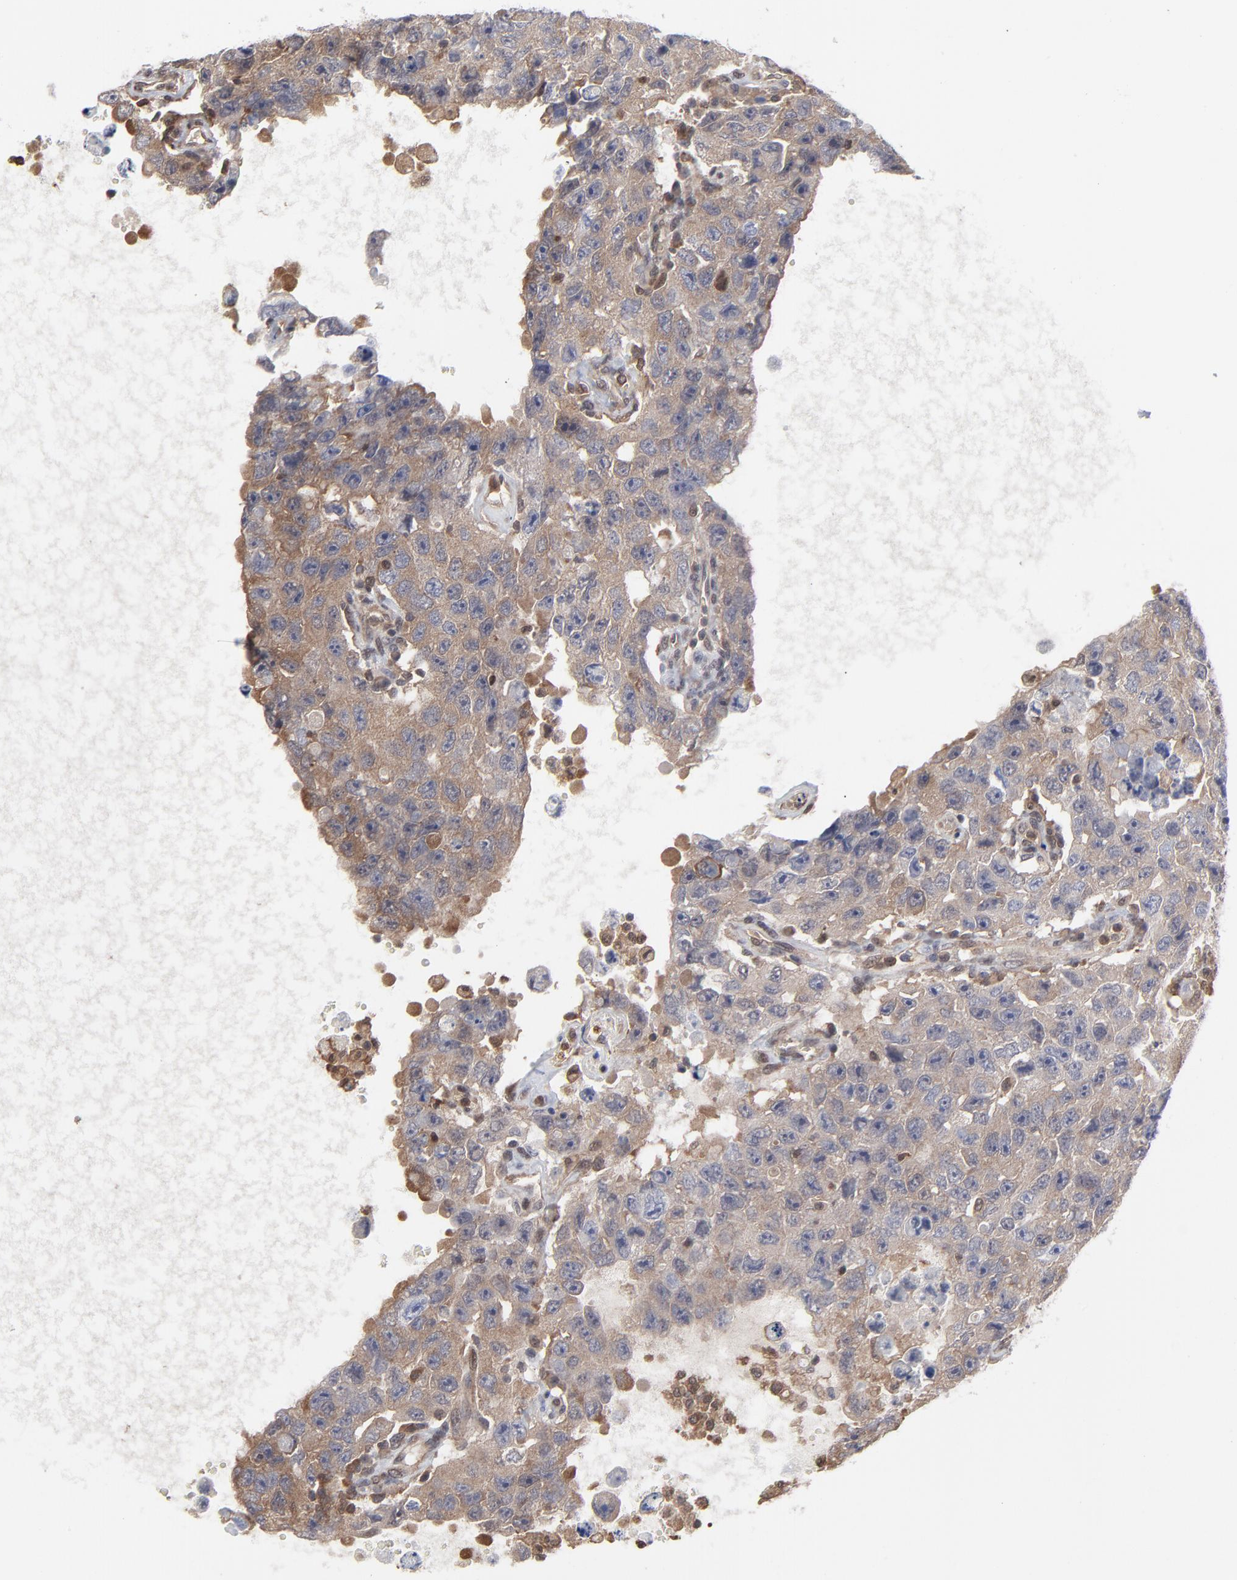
{"staining": {"intensity": "moderate", "quantity": ">75%", "location": "cytoplasmic/membranous"}, "tissue": "testis cancer", "cell_type": "Tumor cells", "image_type": "cancer", "snomed": [{"axis": "morphology", "description": "Carcinoma, Embryonal, NOS"}, {"axis": "topography", "description": "Testis"}], "caption": "The image demonstrates immunohistochemical staining of testis embryonal carcinoma. There is moderate cytoplasmic/membranous staining is identified in about >75% of tumor cells.", "gene": "MAP2K1", "patient": {"sex": "male", "age": 26}}